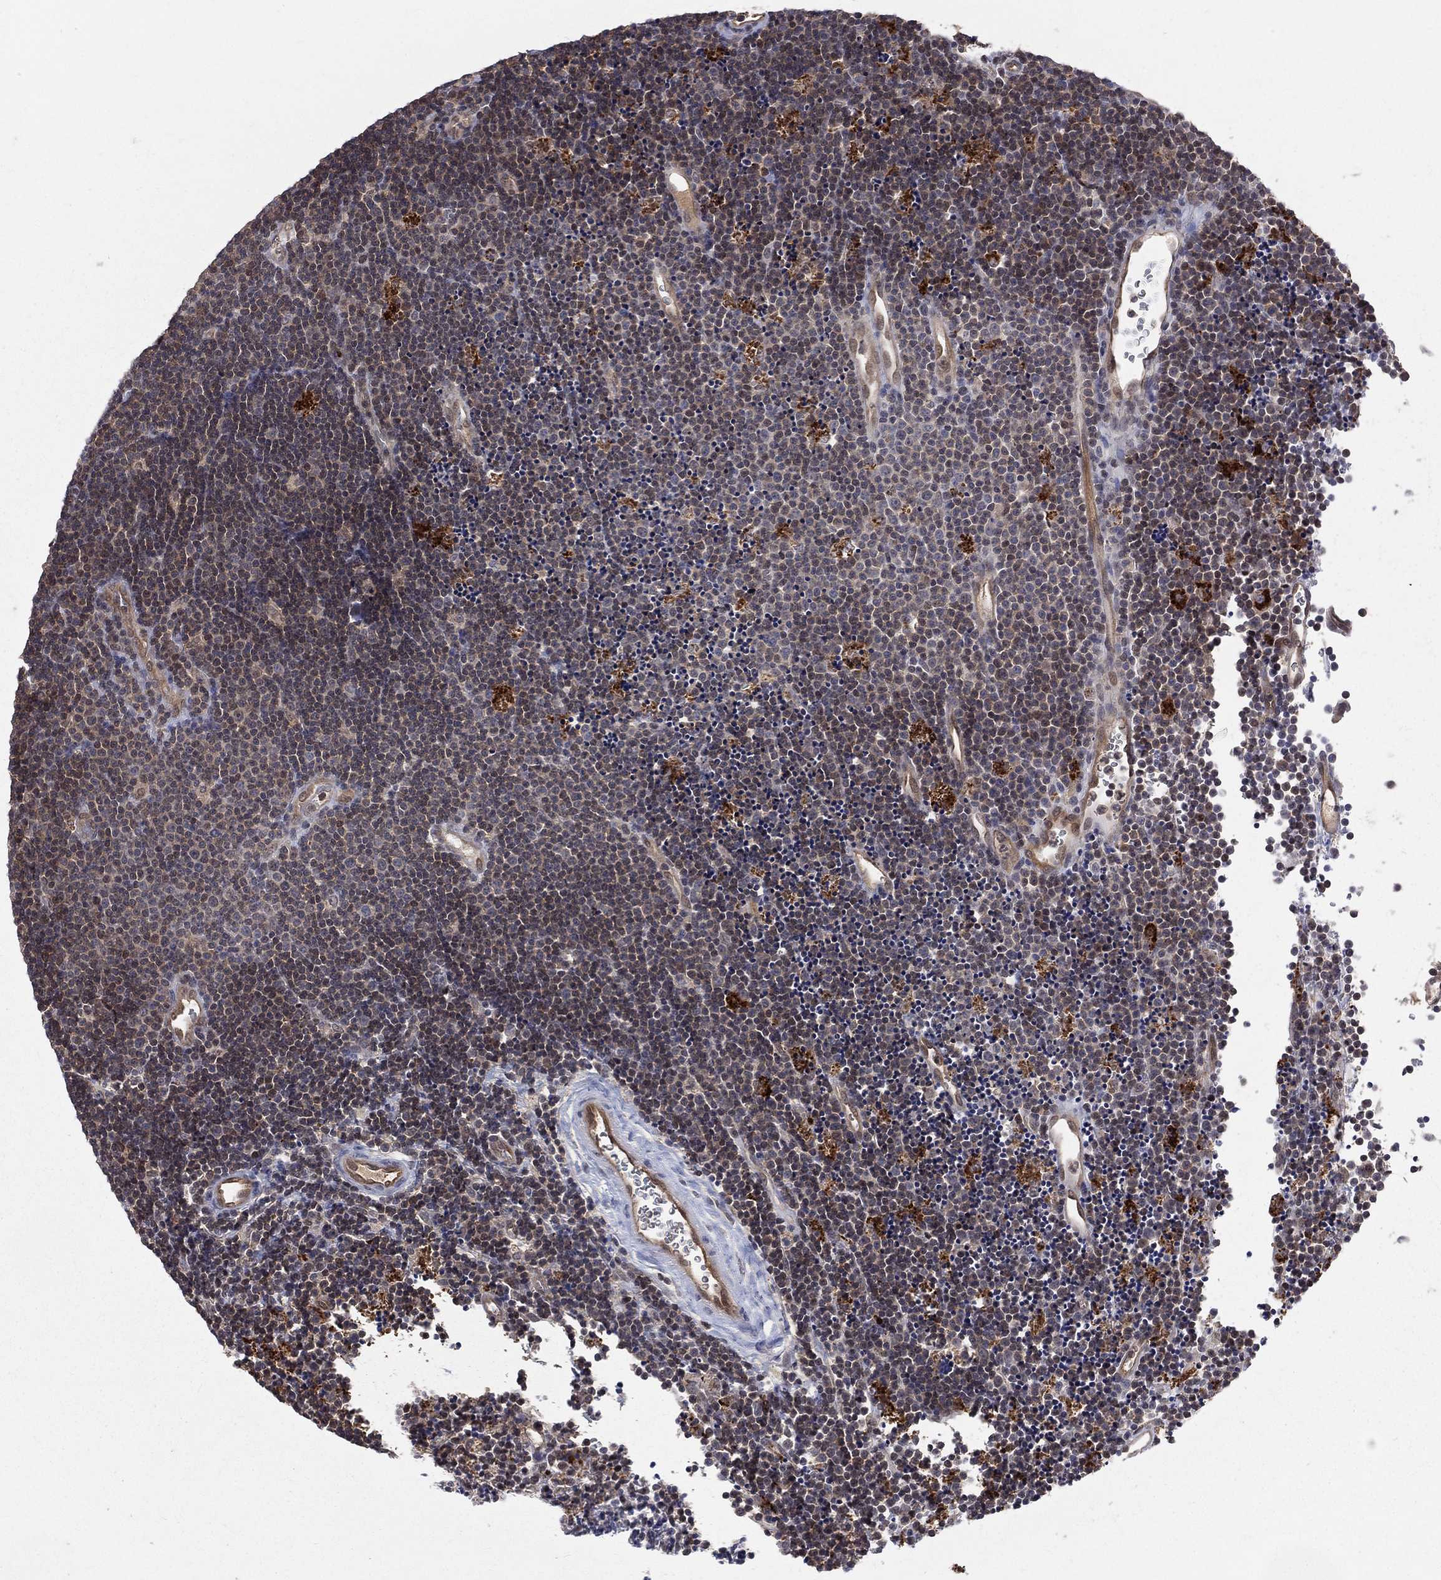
{"staining": {"intensity": "negative", "quantity": "none", "location": "none"}, "tissue": "lymphoma", "cell_type": "Tumor cells", "image_type": "cancer", "snomed": [{"axis": "morphology", "description": "Malignant lymphoma, non-Hodgkin's type, Low grade"}, {"axis": "topography", "description": "Brain"}], "caption": "A histopathology image of human low-grade malignant lymphoma, non-Hodgkin's type is negative for staining in tumor cells.", "gene": "GMPR2", "patient": {"sex": "female", "age": 66}}